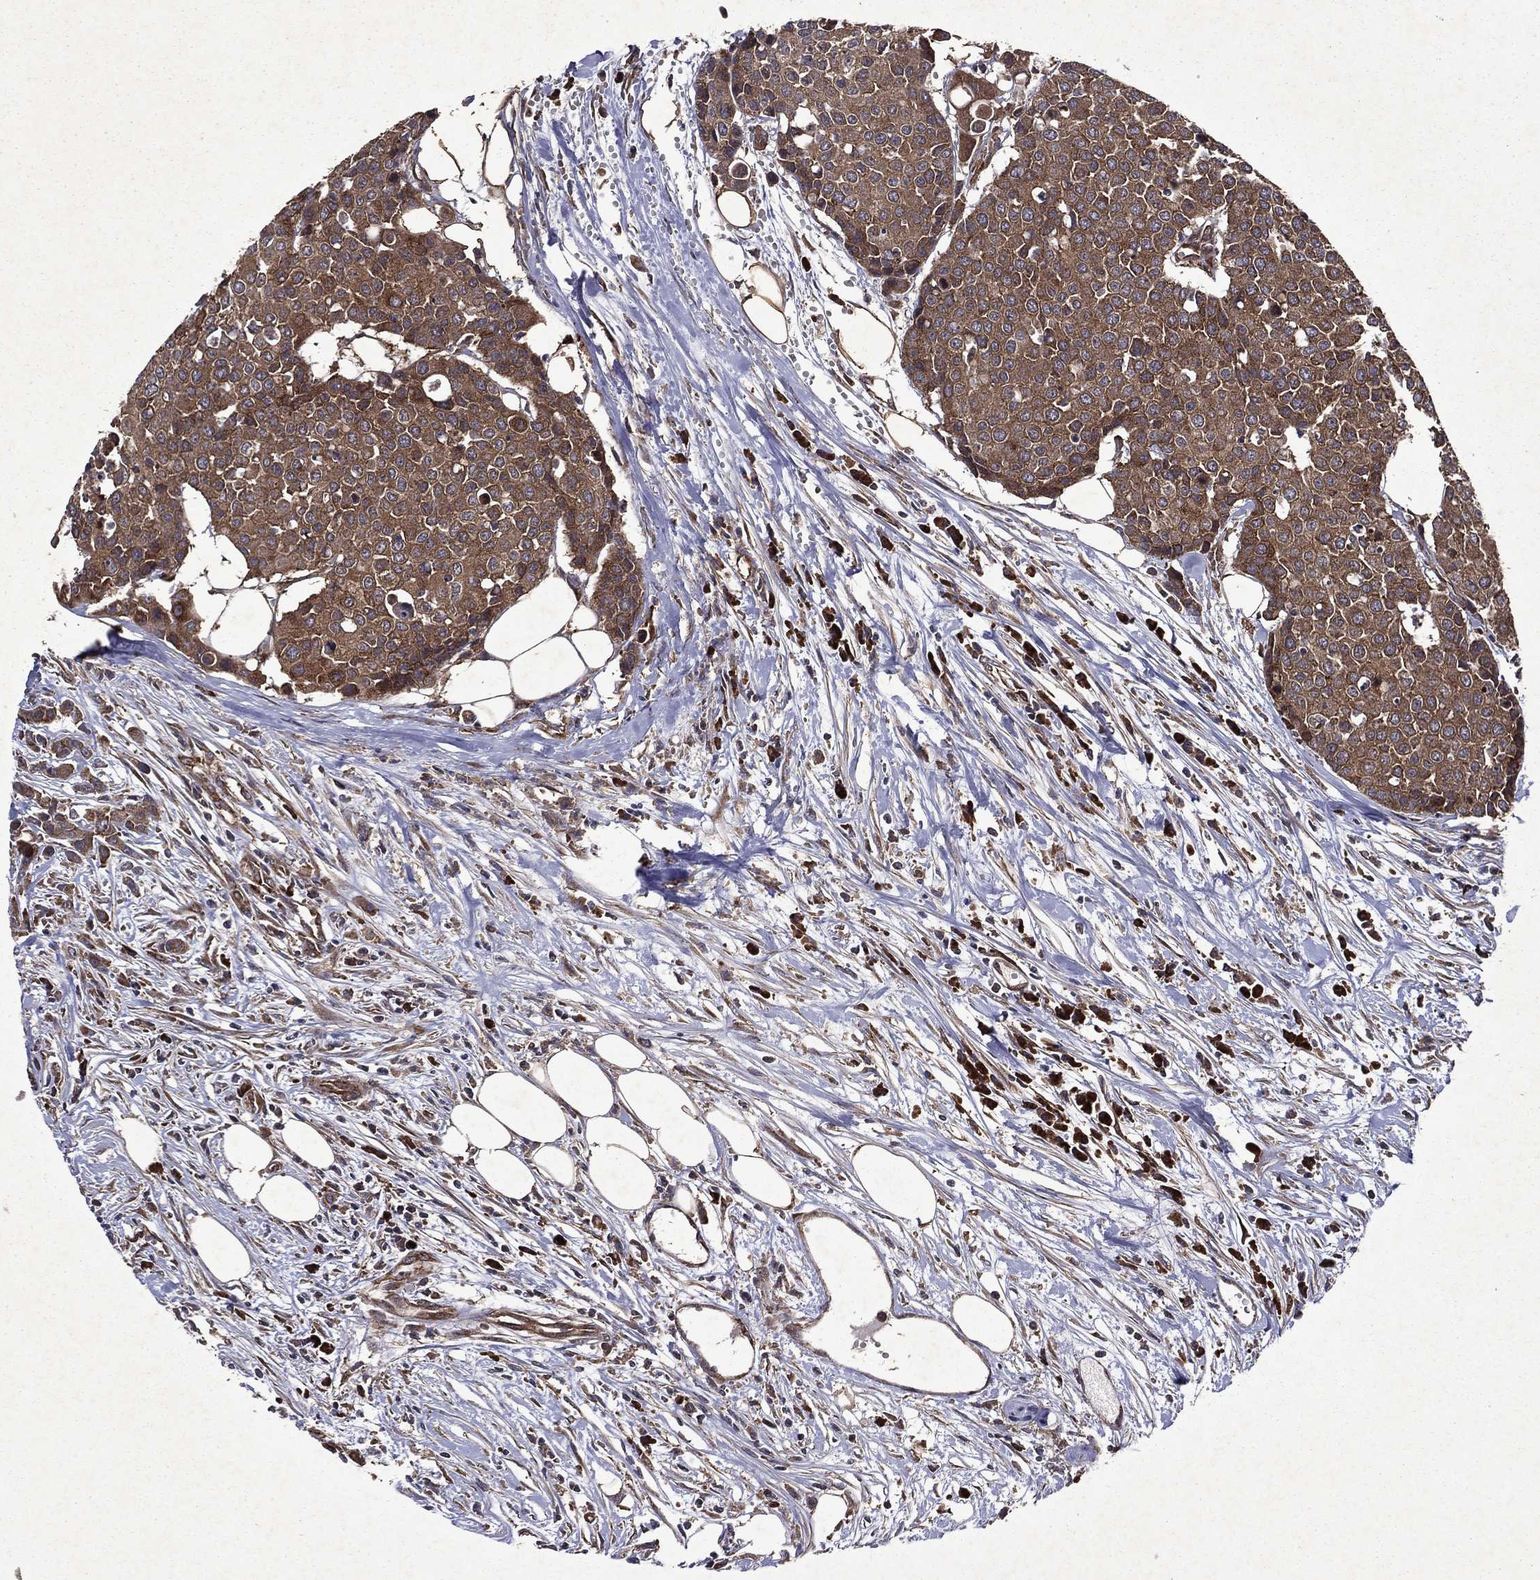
{"staining": {"intensity": "strong", "quantity": ">75%", "location": "cytoplasmic/membranous"}, "tissue": "carcinoid", "cell_type": "Tumor cells", "image_type": "cancer", "snomed": [{"axis": "morphology", "description": "Carcinoid, malignant, NOS"}, {"axis": "topography", "description": "Colon"}], "caption": "Immunohistochemistry staining of carcinoid, which demonstrates high levels of strong cytoplasmic/membranous expression in approximately >75% of tumor cells indicating strong cytoplasmic/membranous protein expression. The staining was performed using DAB (3,3'-diaminobenzidine) (brown) for protein detection and nuclei were counterstained in hematoxylin (blue).", "gene": "EIF2B4", "patient": {"sex": "male", "age": 81}}